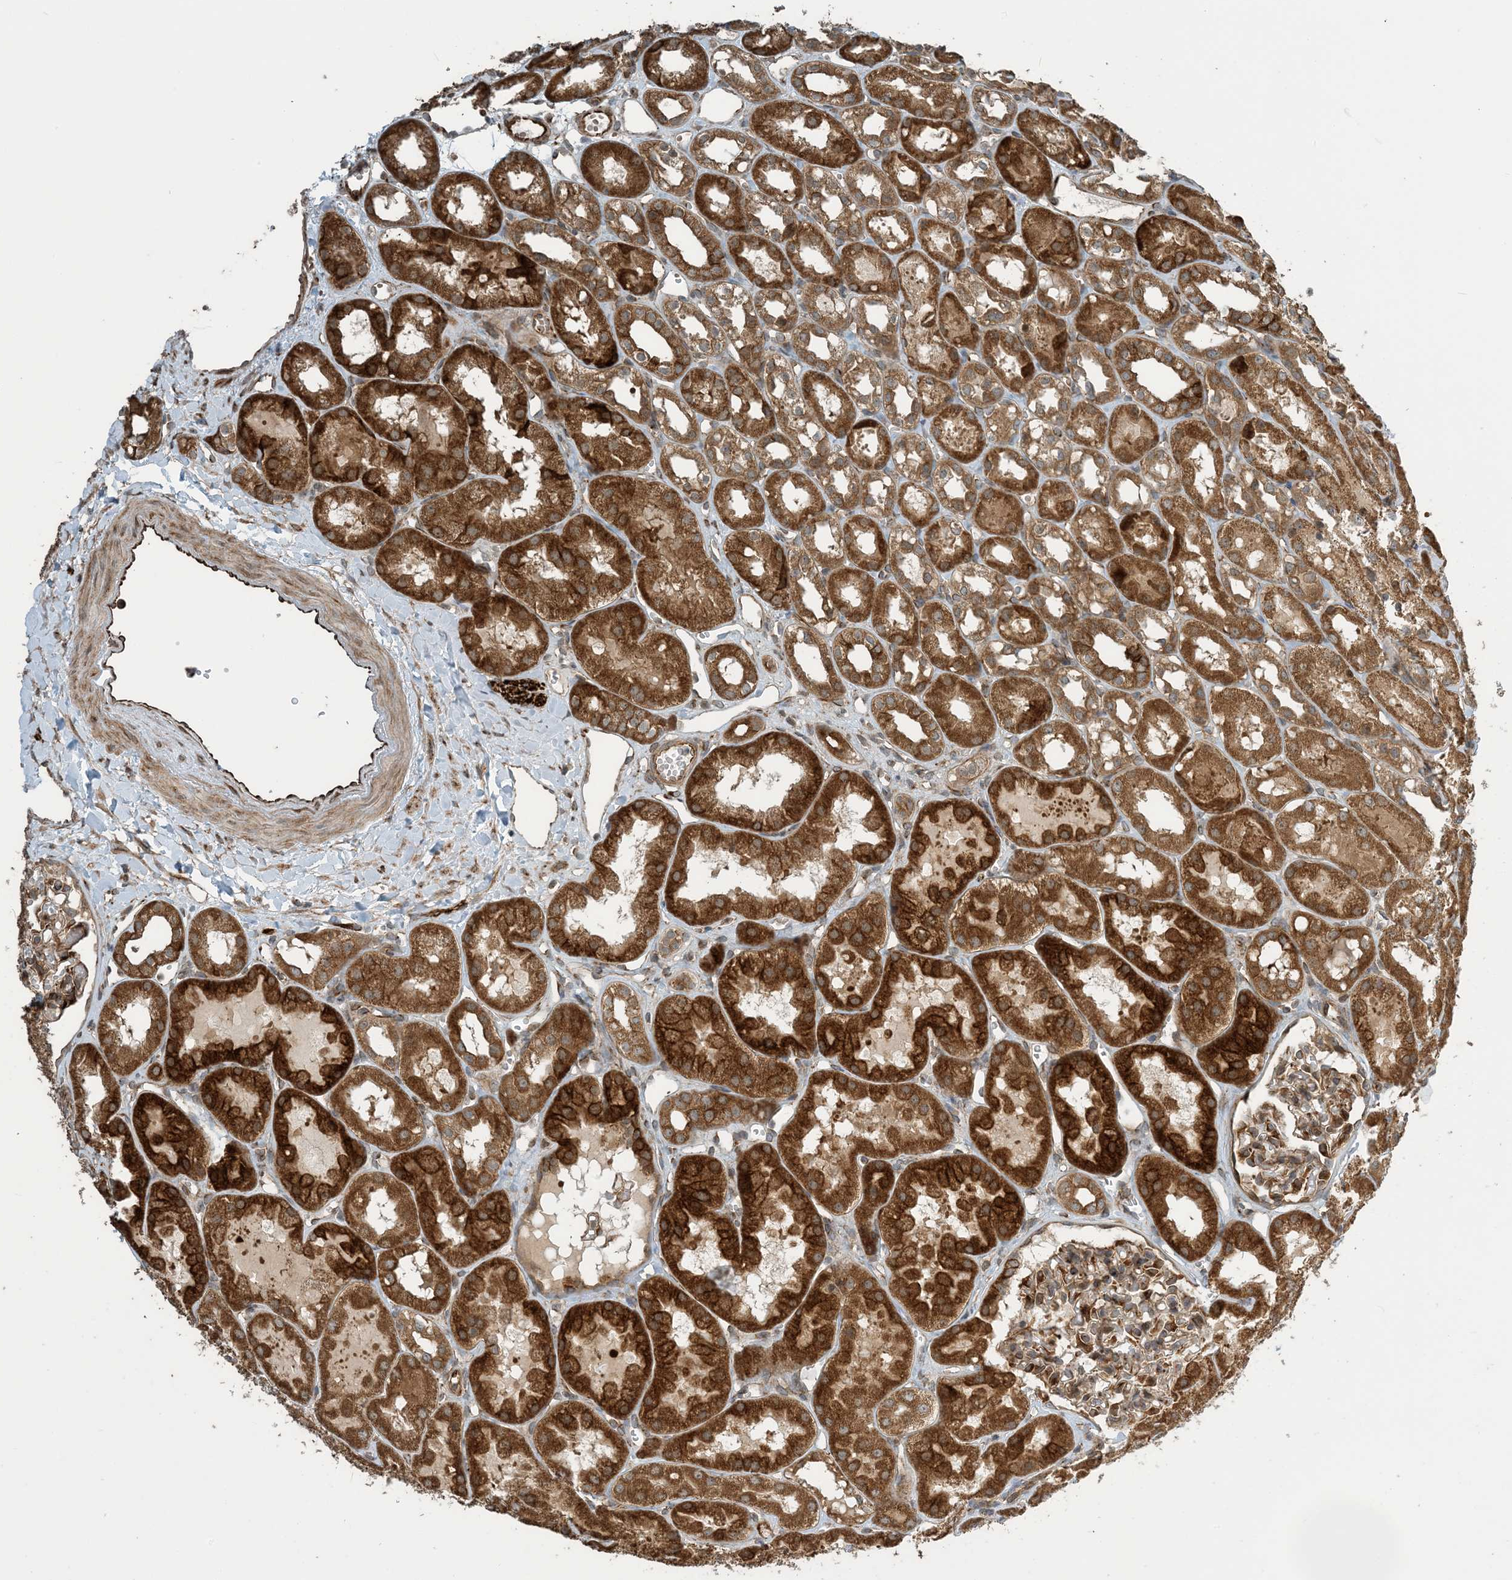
{"staining": {"intensity": "moderate", "quantity": "25%-75%", "location": "cytoplasmic/membranous"}, "tissue": "kidney", "cell_type": "Cells in glomeruli", "image_type": "normal", "snomed": [{"axis": "morphology", "description": "Normal tissue, NOS"}, {"axis": "topography", "description": "Kidney"}], "caption": "Moderate cytoplasmic/membranous expression is identified in about 25%-75% of cells in glomeruli in normal kidney. Using DAB (3,3'-diaminobenzidine) (brown) and hematoxylin (blue) stains, captured at high magnification using brightfield microscopy.", "gene": "ZBTB3", "patient": {"sex": "male", "age": 16}}